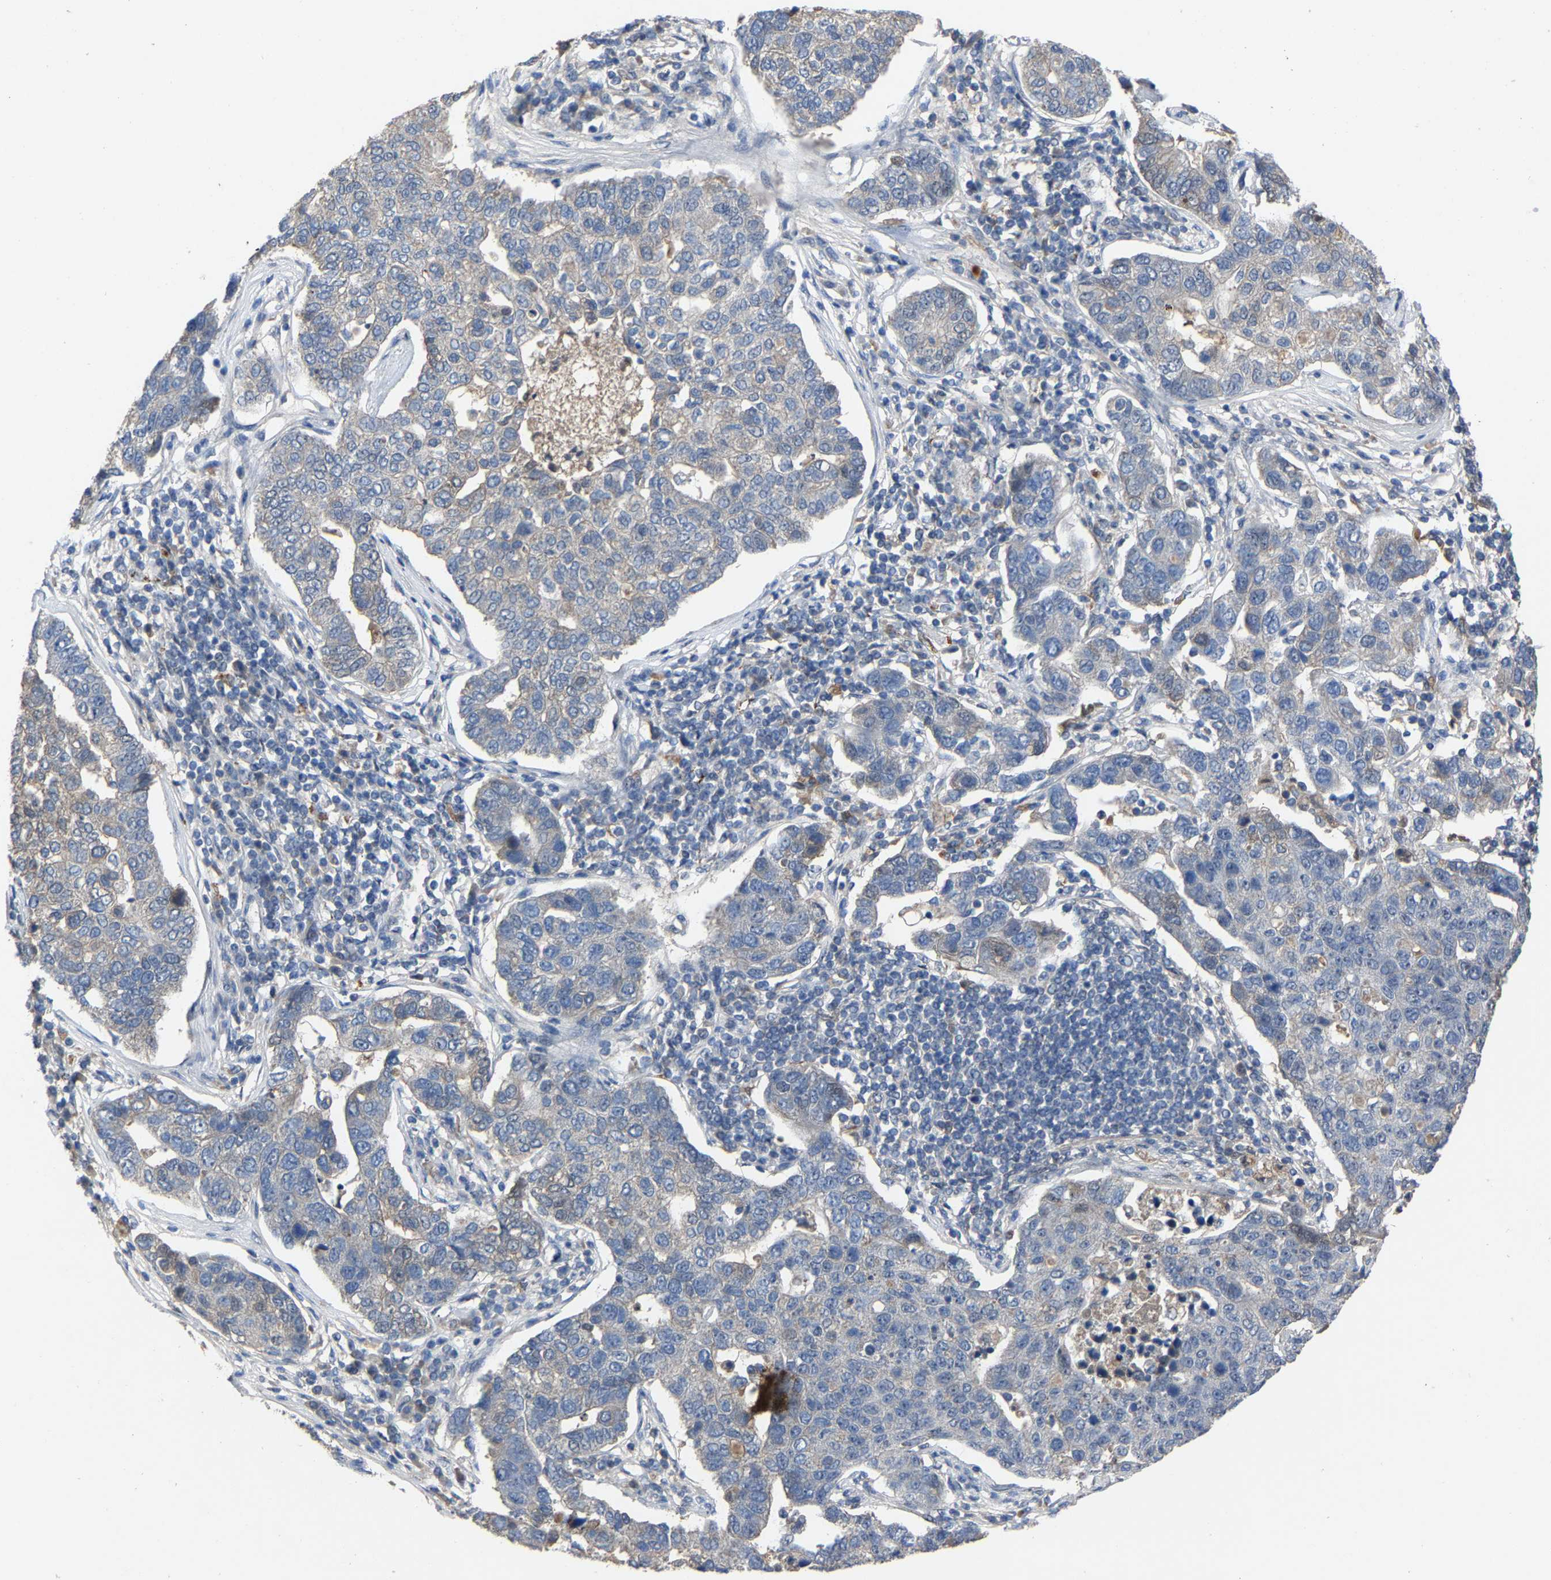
{"staining": {"intensity": "weak", "quantity": "<25%", "location": "cytoplasmic/membranous"}, "tissue": "pancreatic cancer", "cell_type": "Tumor cells", "image_type": "cancer", "snomed": [{"axis": "morphology", "description": "Adenocarcinoma, NOS"}, {"axis": "topography", "description": "Pancreas"}], "caption": "High power microscopy image of an IHC micrograph of adenocarcinoma (pancreatic), revealing no significant expression in tumor cells. The staining is performed using DAB brown chromogen with nuclei counter-stained in using hematoxylin.", "gene": "LSM8", "patient": {"sex": "female", "age": 61}}